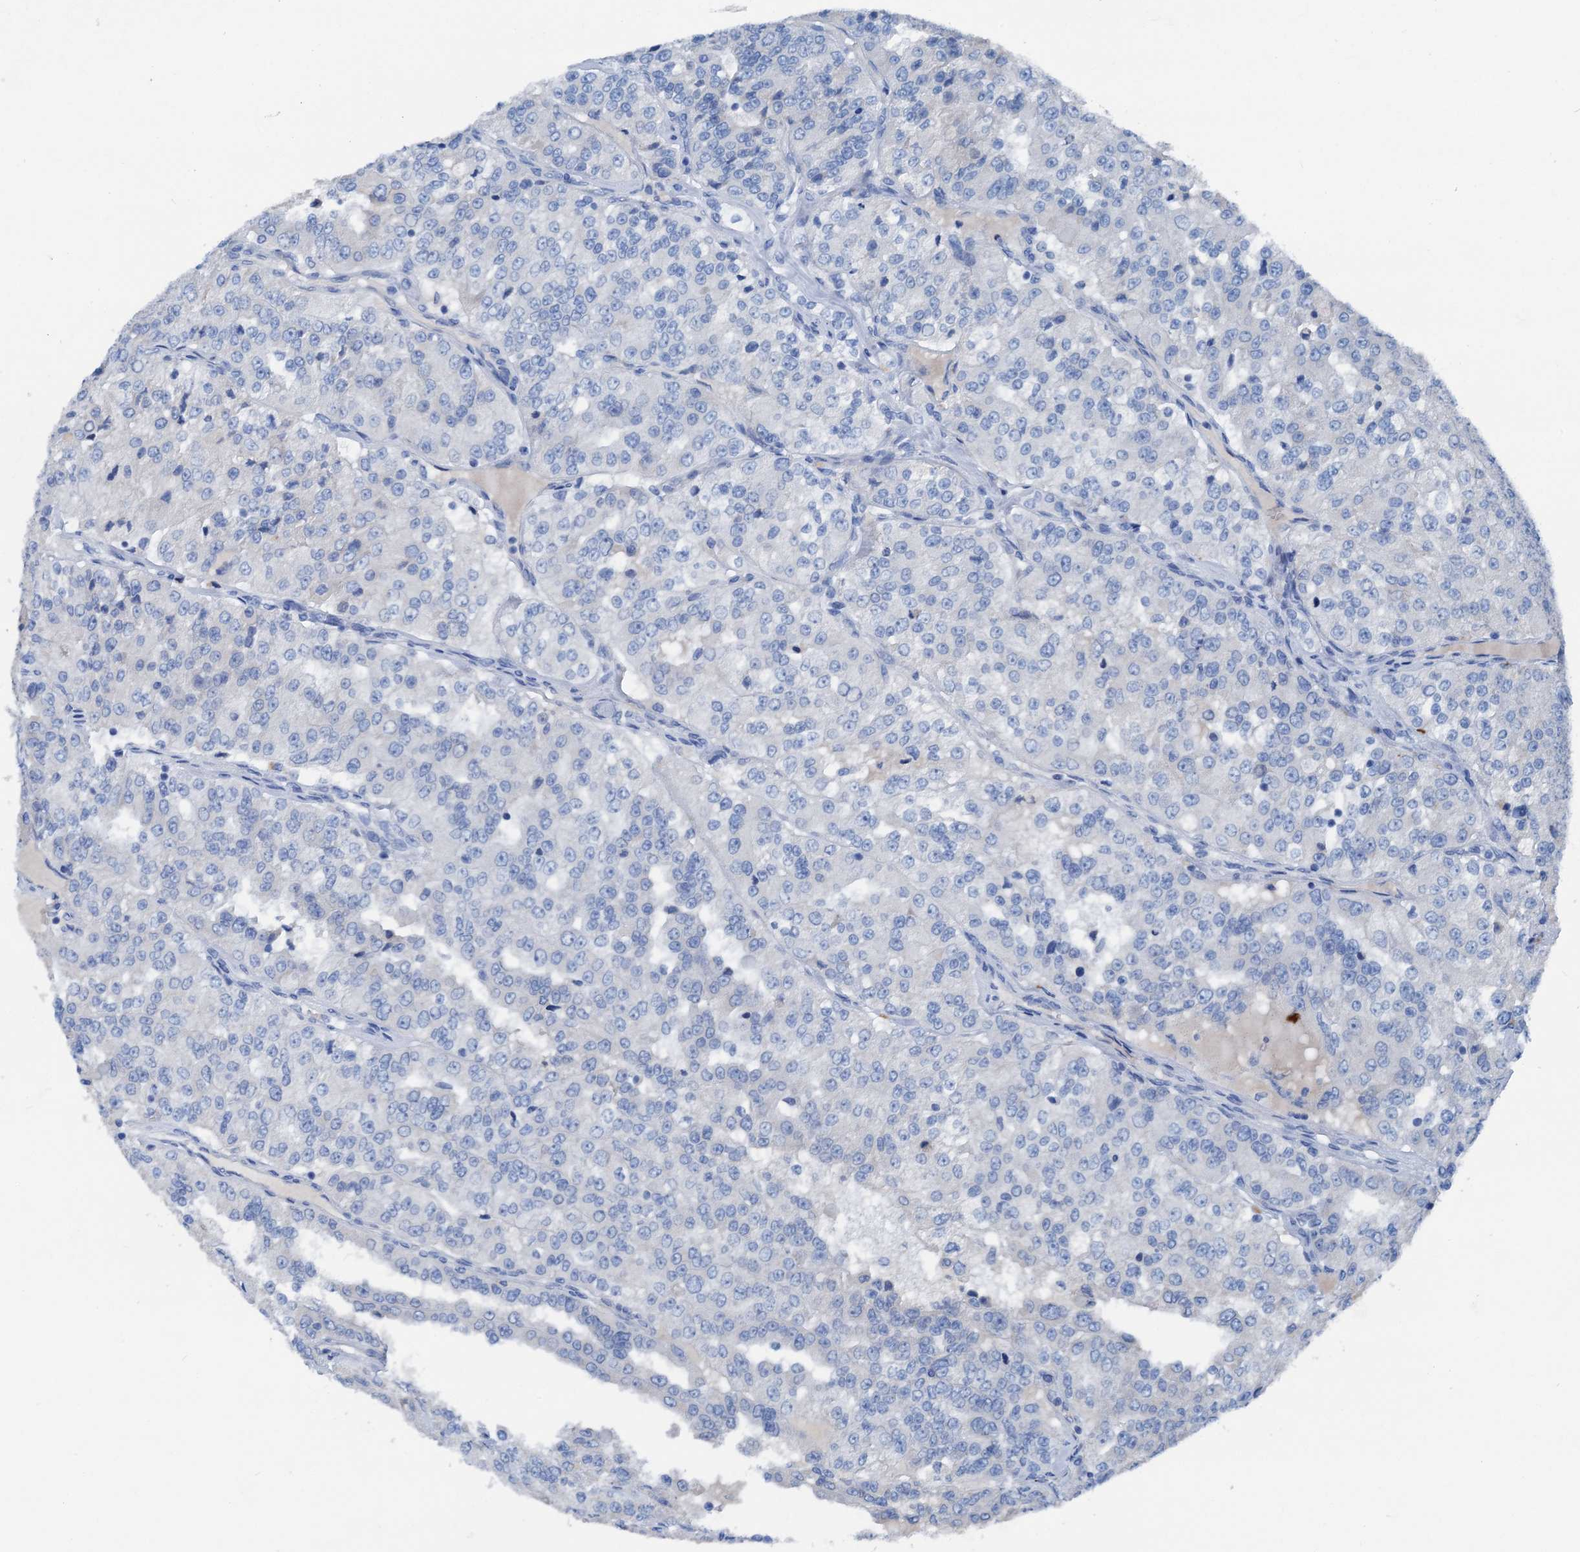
{"staining": {"intensity": "negative", "quantity": "none", "location": "none"}, "tissue": "renal cancer", "cell_type": "Tumor cells", "image_type": "cancer", "snomed": [{"axis": "morphology", "description": "Adenocarcinoma, NOS"}, {"axis": "topography", "description": "Kidney"}], "caption": "Immunohistochemical staining of human adenocarcinoma (renal) demonstrates no significant positivity in tumor cells. Brightfield microscopy of immunohistochemistry (IHC) stained with DAB (3,3'-diaminobenzidine) (brown) and hematoxylin (blue), captured at high magnification.", "gene": "C1QTNF4", "patient": {"sex": "female", "age": 63}}